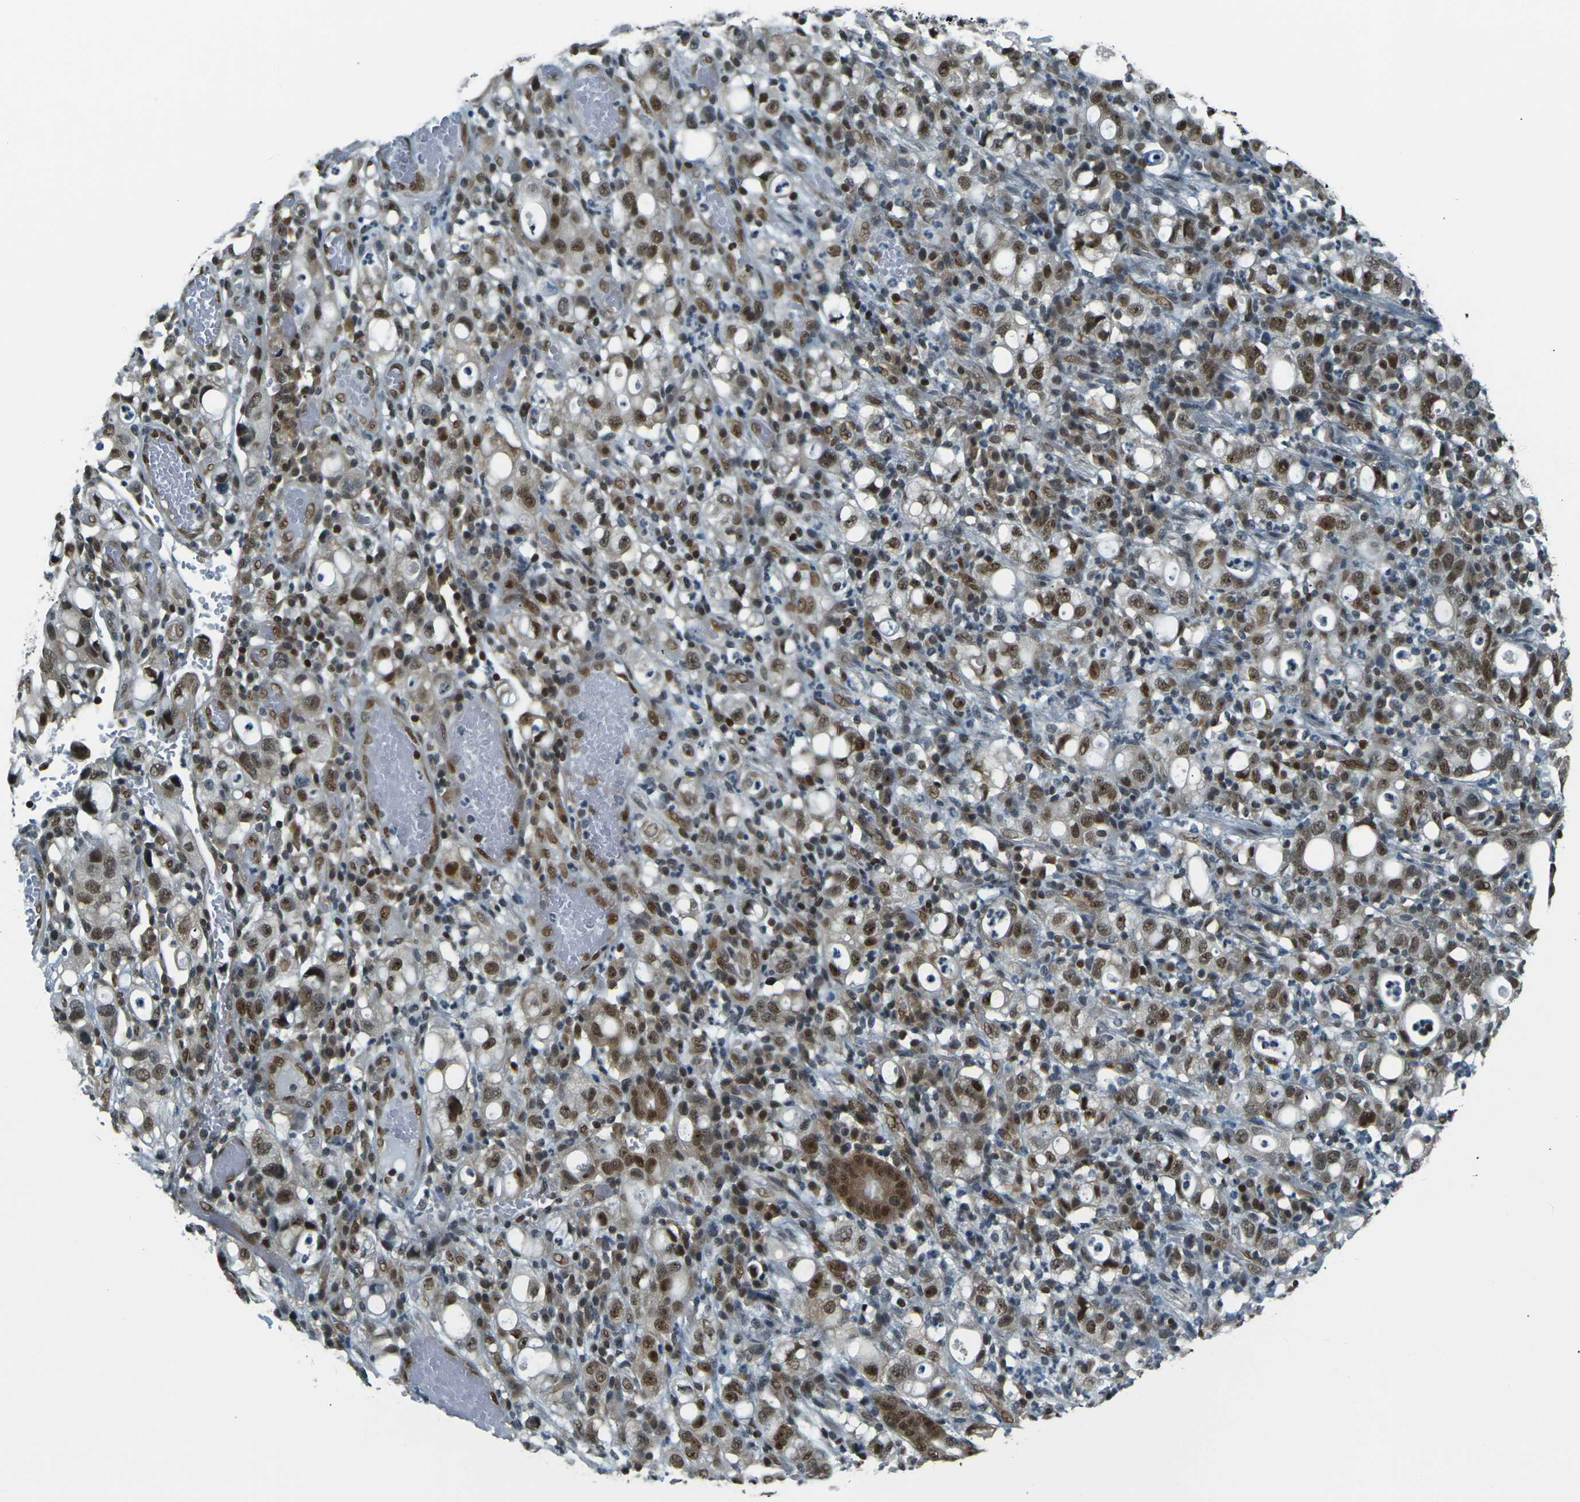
{"staining": {"intensity": "strong", "quantity": ">75%", "location": "nuclear"}, "tissue": "stomach cancer", "cell_type": "Tumor cells", "image_type": "cancer", "snomed": [{"axis": "morphology", "description": "Adenocarcinoma, NOS"}, {"axis": "topography", "description": "Stomach"}], "caption": "Stomach cancer tissue shows strong nuclear expression in approximately >75% of tumor cells (IHC, brightfield microscopy, high magnification).", "gene": "NHEJ1", "patient": {"sex": "female", "age": 75}}